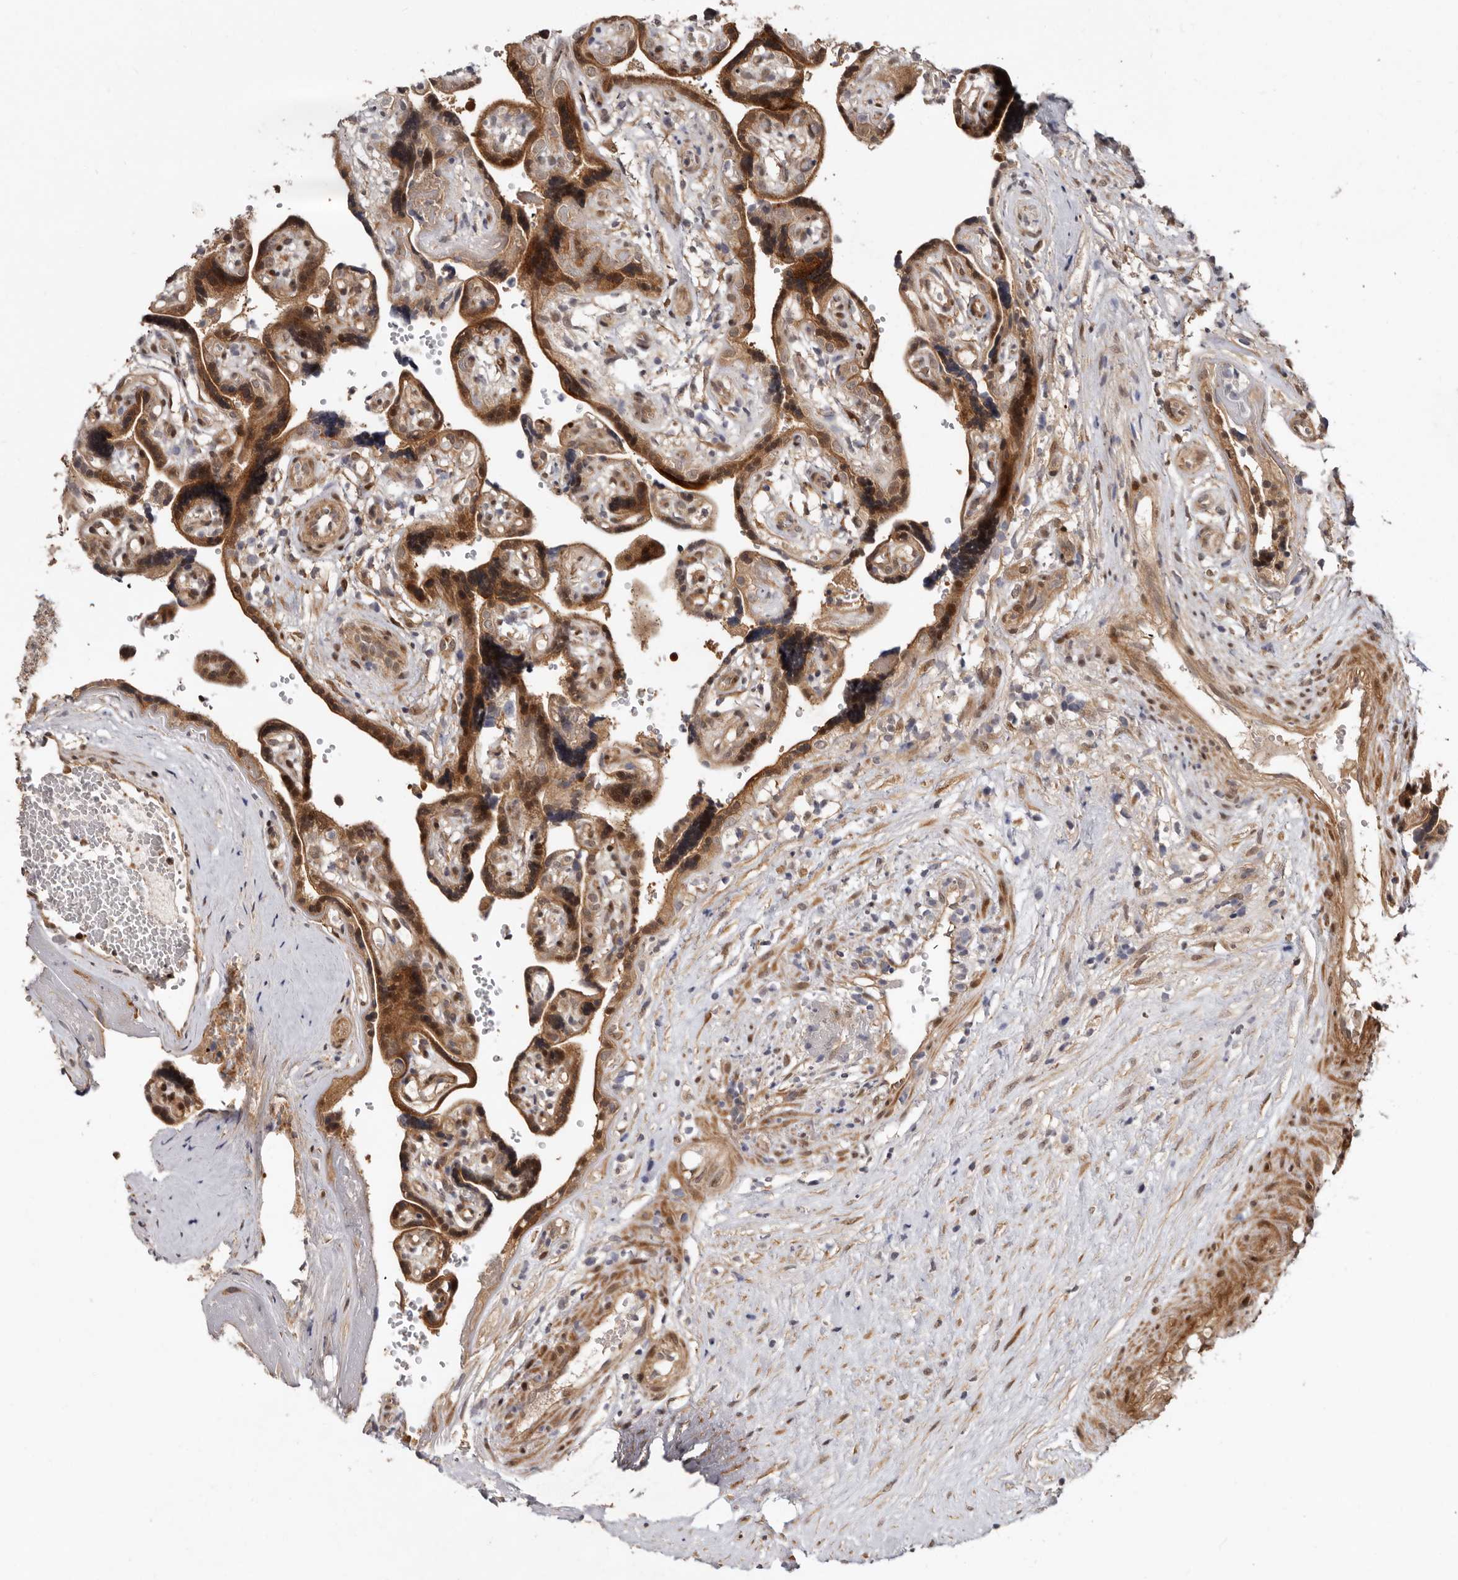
{"staining": {"intensity": "weak", "quantity": "25%-75%", "location": "cytoplasmic/membranous"}, "tissue": "placenta", "cell_type": "Decidual cells", "image_type": "normal", "snomed": [{"axis": "morphology", "description": "Normal tissue, NOS"}, {"axis": "topography", "description": "Placenta"}], "caption": "Immunohistochemistry (IHC) of unremarkable human placenta demonstrates low levels of weak cytoplasmic/membranous positivity in approximately 25%-75% of decidual cells.", "gene": "SBDS", "patient": {"sex": "female", "age": 30}}